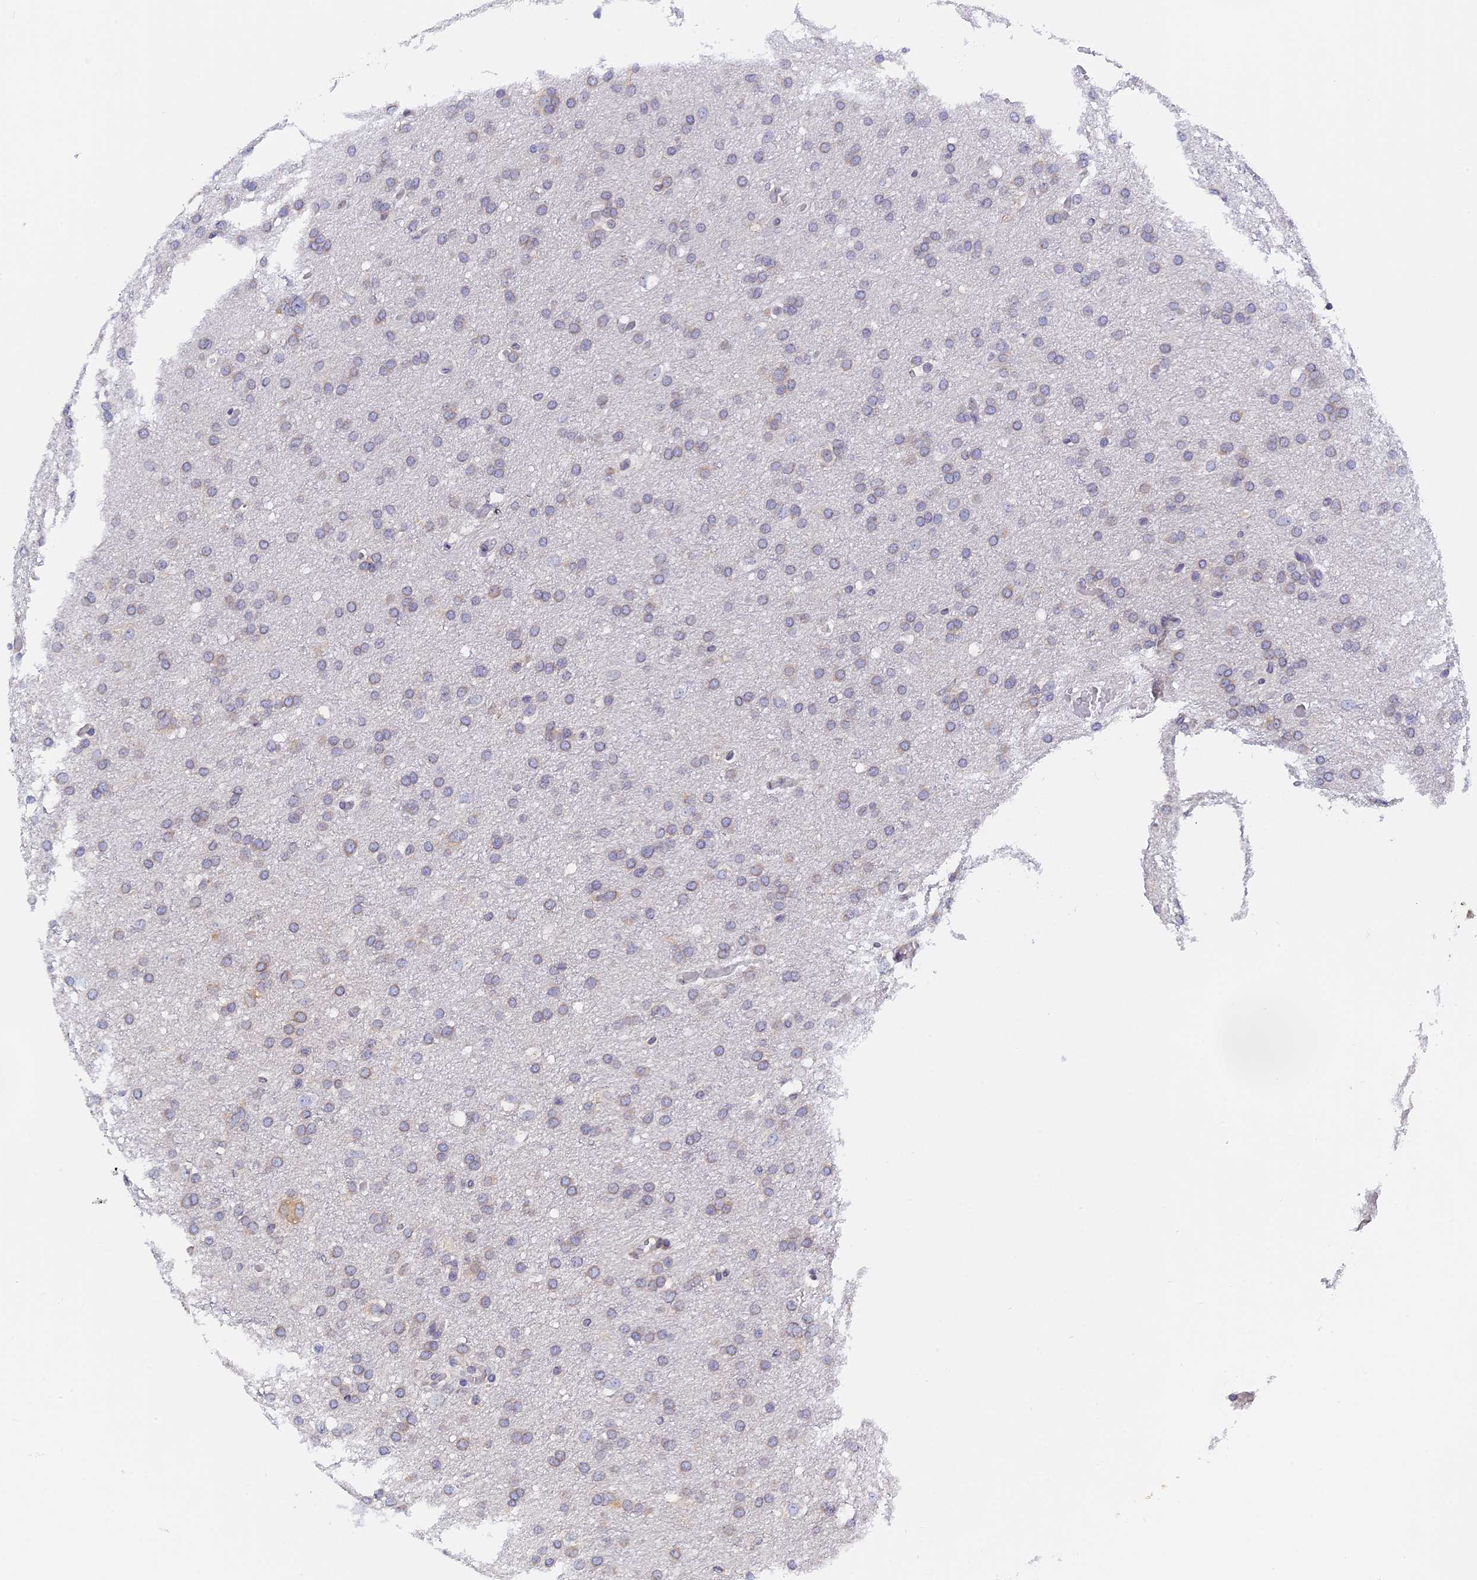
{"staining": {"intensity": "weak", "quantity": "<25%", "location": "cytoplasmic/membranous"}, "tissue": "glioma", "cell_type": "Tumor cells", "image_type": "cancer", "snomed": [{"axis": "morphology", "description": "Glioma, malignant, High grade"}, {"axis": "topography", "description": "Cerebral cortex"}], "caption": "The image exhibits no significant expression in tumor cells of malignant glioma (high-grade).", "gene": "NAA10", "patient": {"sex": "female", "age": 36}}